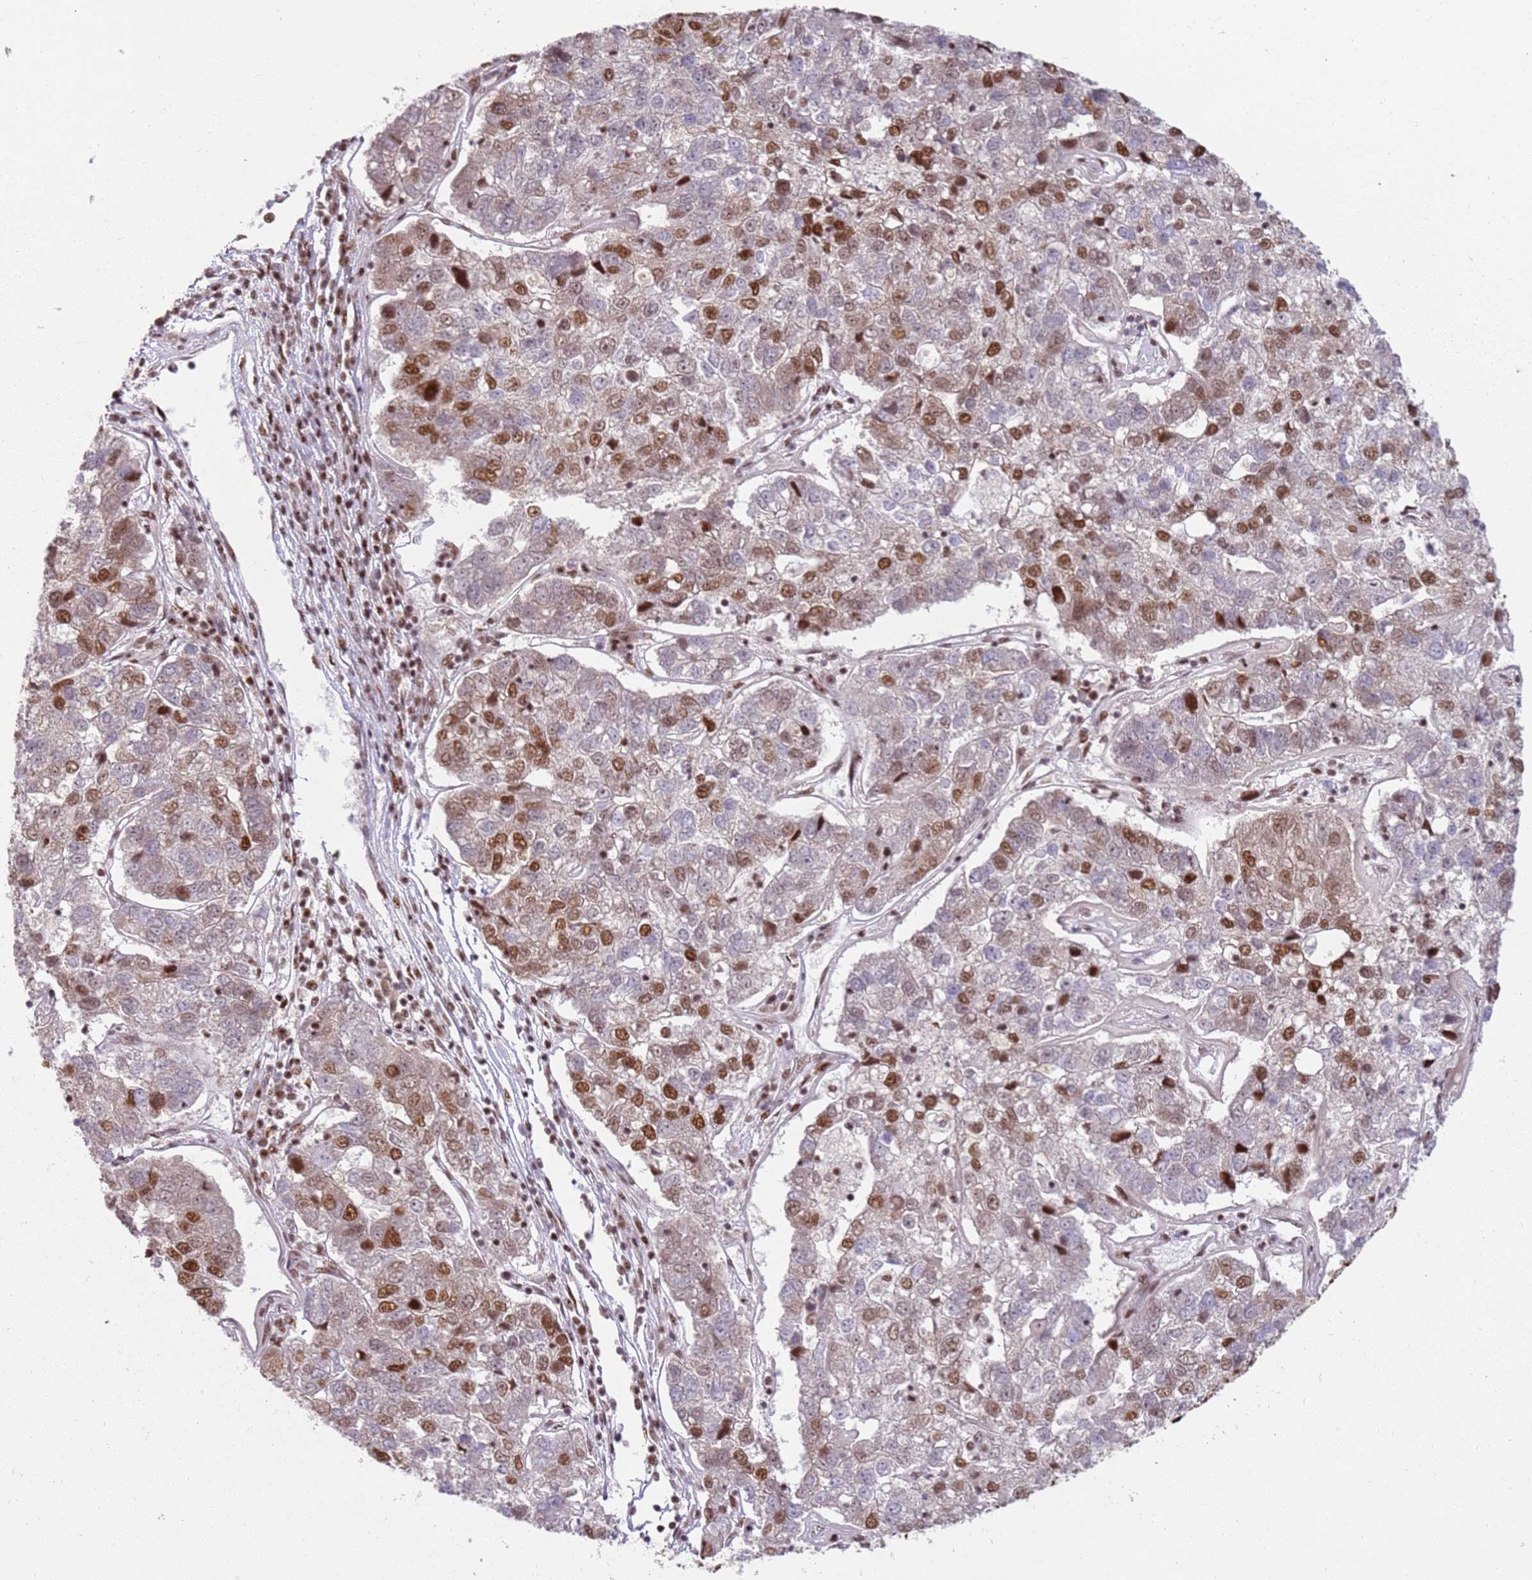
{"staining": {"intensity": "moderate", "quantity": "<25%", "location": "nuclear"}, "tissue": "pancreatic cancer", "cell_type": "Tumor cells", "image_type": "cancer", "snomed": [{"axis": "morphology", "description": "Adenocarcinoma, NOS"}, {"axis": "topography", "description": "Pancreas"}], "caption": "This image displays pancreatic cancer stained with immunohistochemistry (IHC) to label a protein in brown. The nuclear of tumor cells show moderate positivity for the protein. Nuclei are counter-stained blue.", "gene": "TENT4A", "patient": {"sex": "female", "age": 61}}